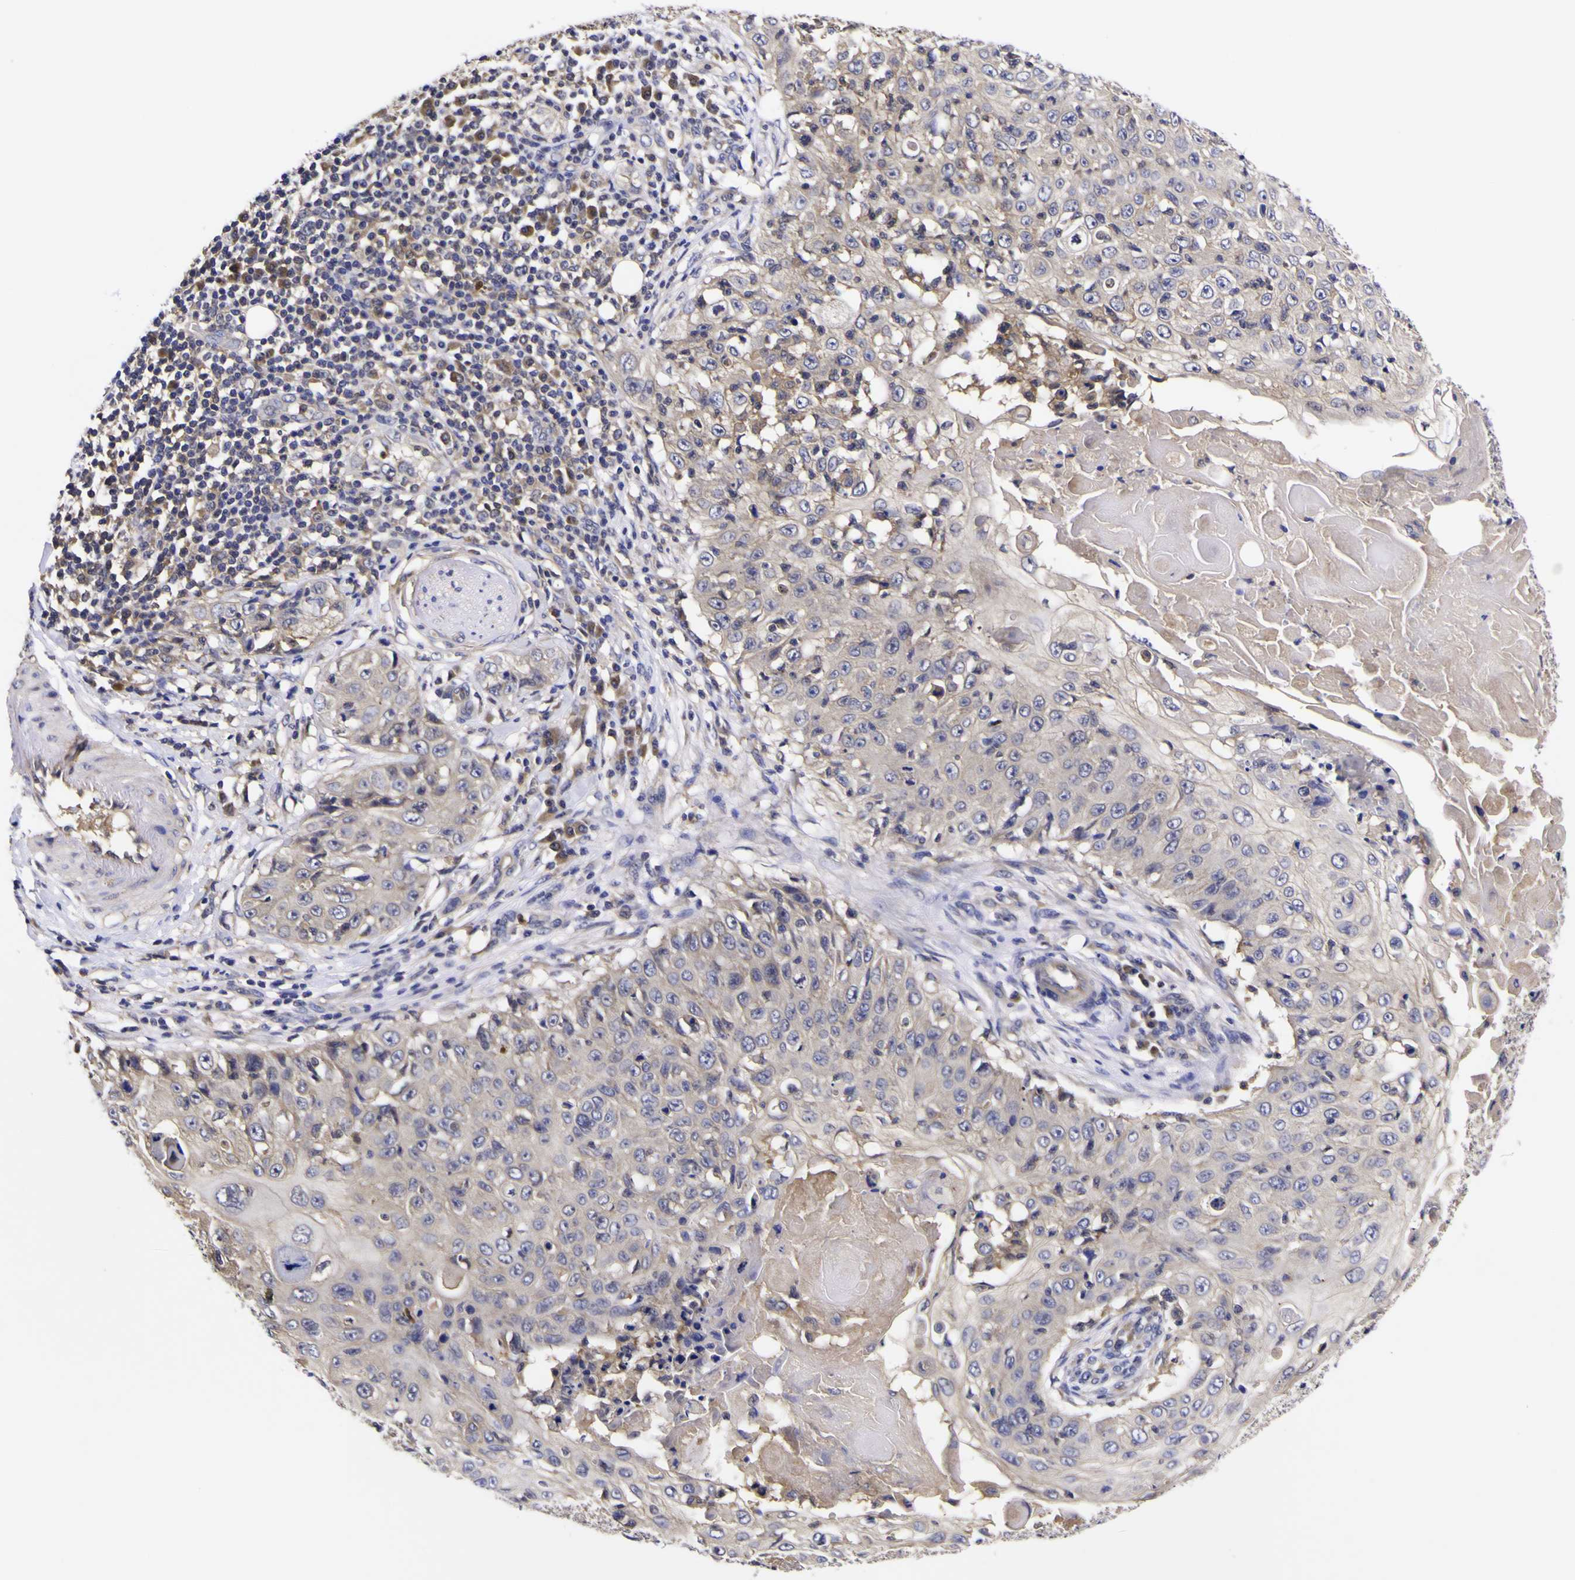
{"staining": {"intensity": "negative", "quantity": "none", "location": "none"}, "tissue": "skin cancer", "cell_type": "Tumor cells", "image_type": "cancer", "snomed": [{"axis": "morphology", "description": "Squamous cell carcinoma, NOS"}, {"axis": "topography", "description": "Skin"}], "caption": "The histopathology image displays no significant positivity in tumor cells of squamous cell carcinoma (skin).", "gene": "MAPK14", "patient": {"sex": "male", "age": 86}}